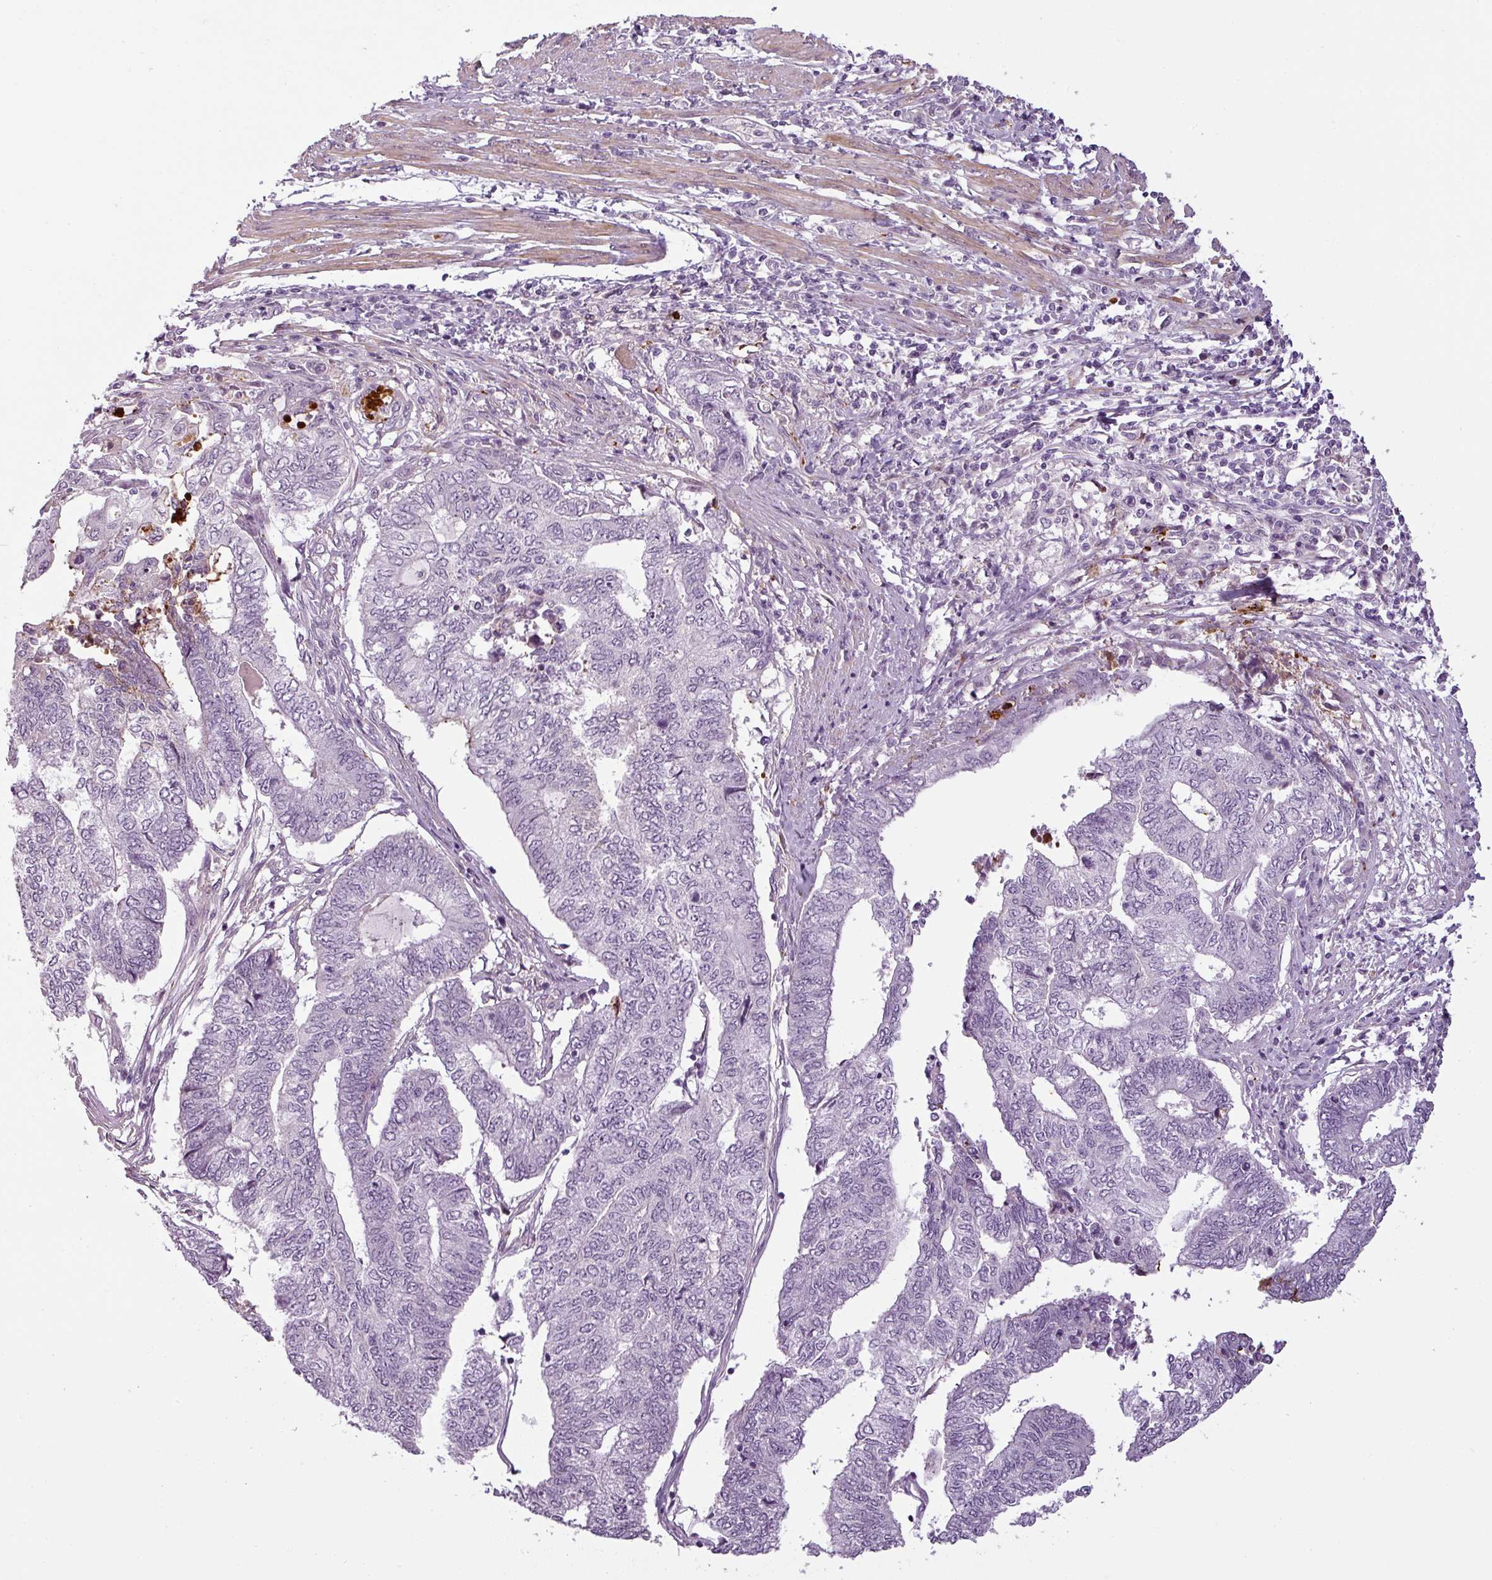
{"staining": {"intensity": "negative", "quantity": "none", "location": "none"}, "tissue": "endometrial cancer", "cell_type": "Tumor cells", "image_type": "cancer", "snomed": [{"axis": "morphology", "description": "Adenocarcinoma, NOS"}, {"axis": "topography", "description": "Uterus"}, {"axis": "topography", "description": "Endometrium"}], "caption": "Immunohistochemistry (IHC) micrograph of neoplastic tissue: human endometrial cancer (adenocarcinoma) stained with DAB displays no significant protein staining in tumor cells.", "gene": "APOC1", "patient": {"sex": "female", "age": 70}}